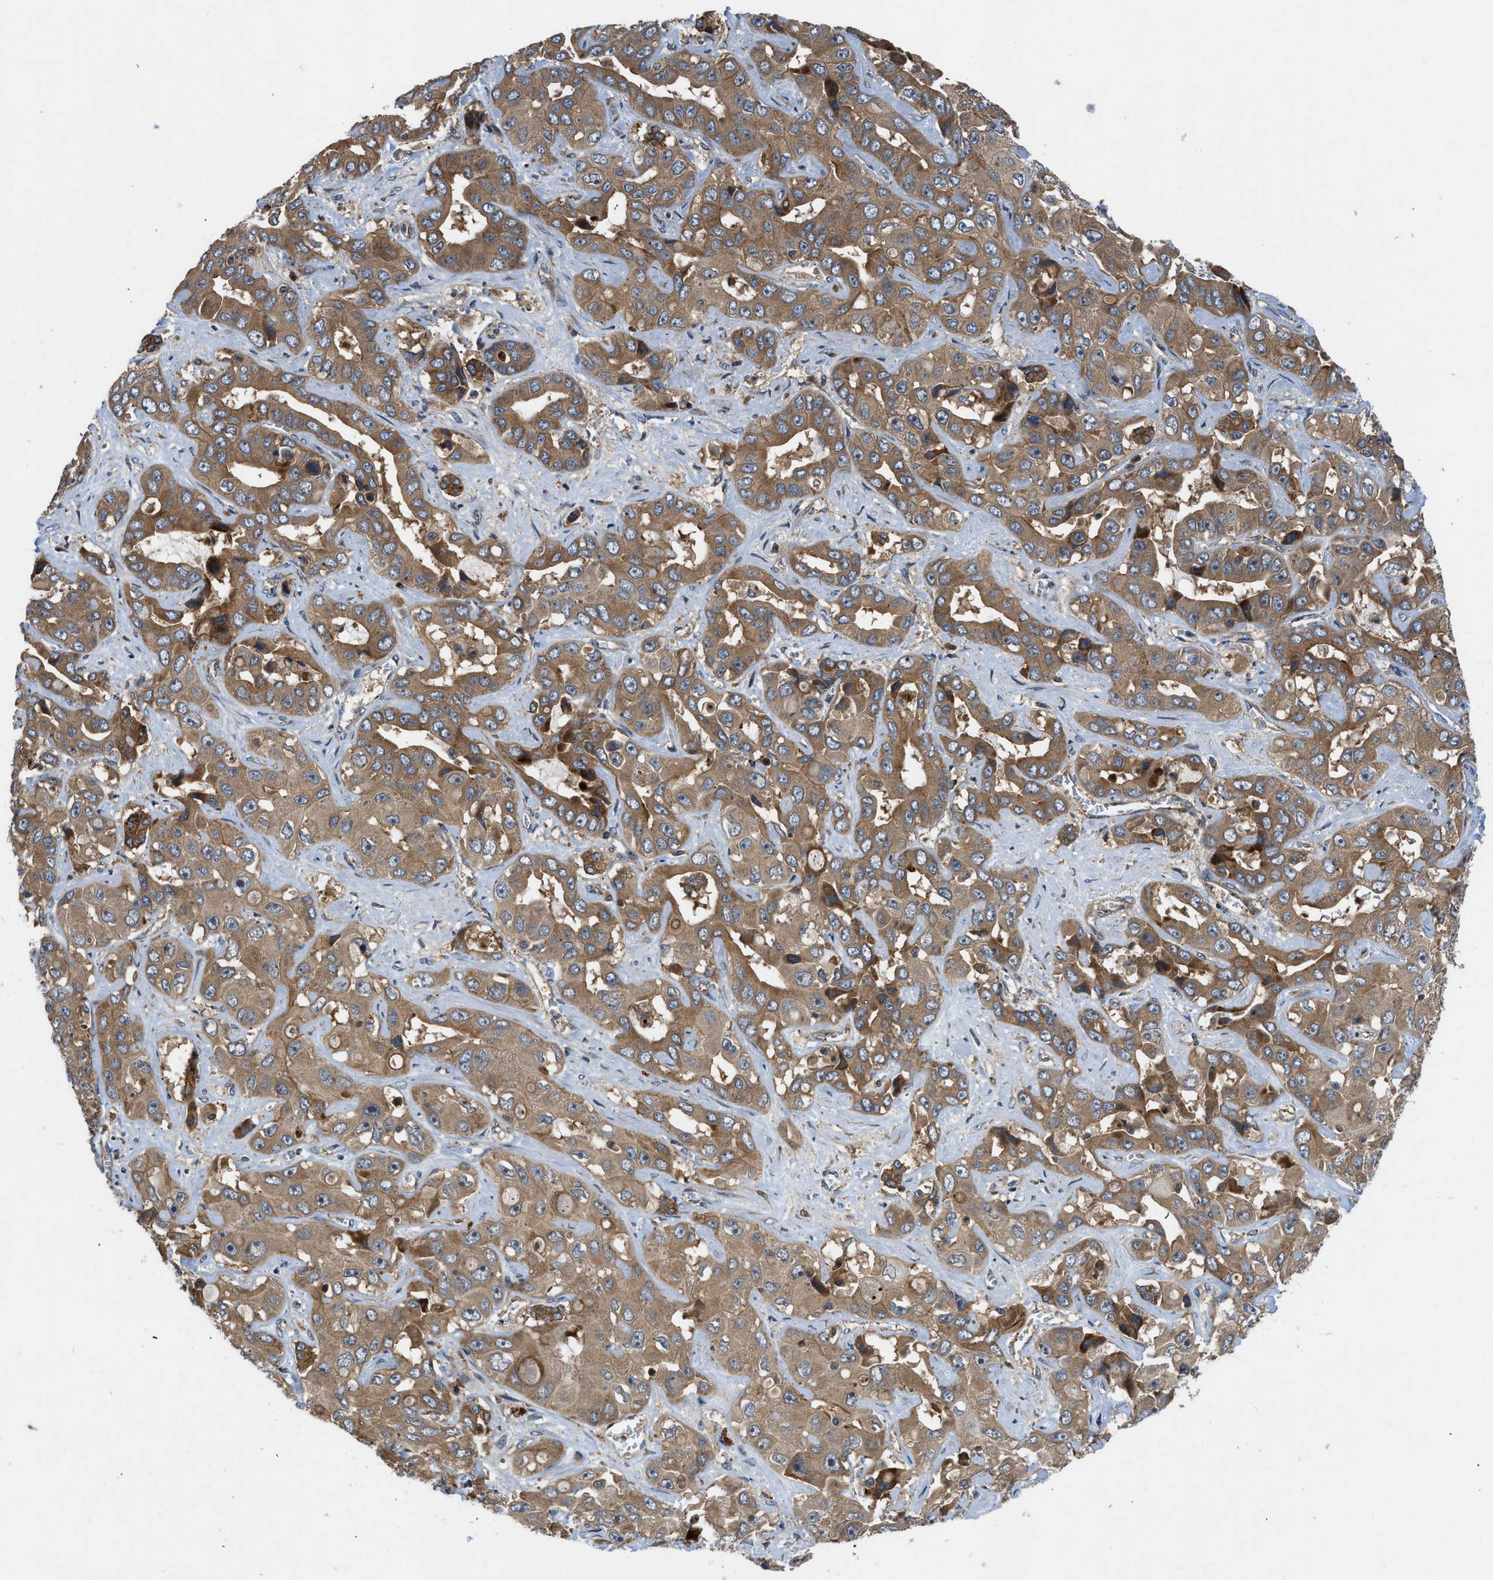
{"staining": {"intensity": "moderate", "quantity": ">75%", "location": "cytoplasmic/membranous"}, "tissue": "liver cancer", "cell_type": "Tumor cells", "image_type": "cancer", "snomed": [{"axis": "morphology", "description": "Cholangiocarcinoma"}, {"axis": "topography", "description": "Liver"}], "caption": "The histopathology image exhibits a brown stain indicating the presence of a protein in the cytoplasmic/membranous of tumor cells in liver cancer (cholangiocarcinoma). The staining was performed using DAB (3,3'-diaminobenzidine) to visualize the protein expression in brown, while the nuclei were stained in blue with hematoxylin (Magnification: 20x).", "gene": "CNNM3", "patient": {"sex": "female", "age": 52}}